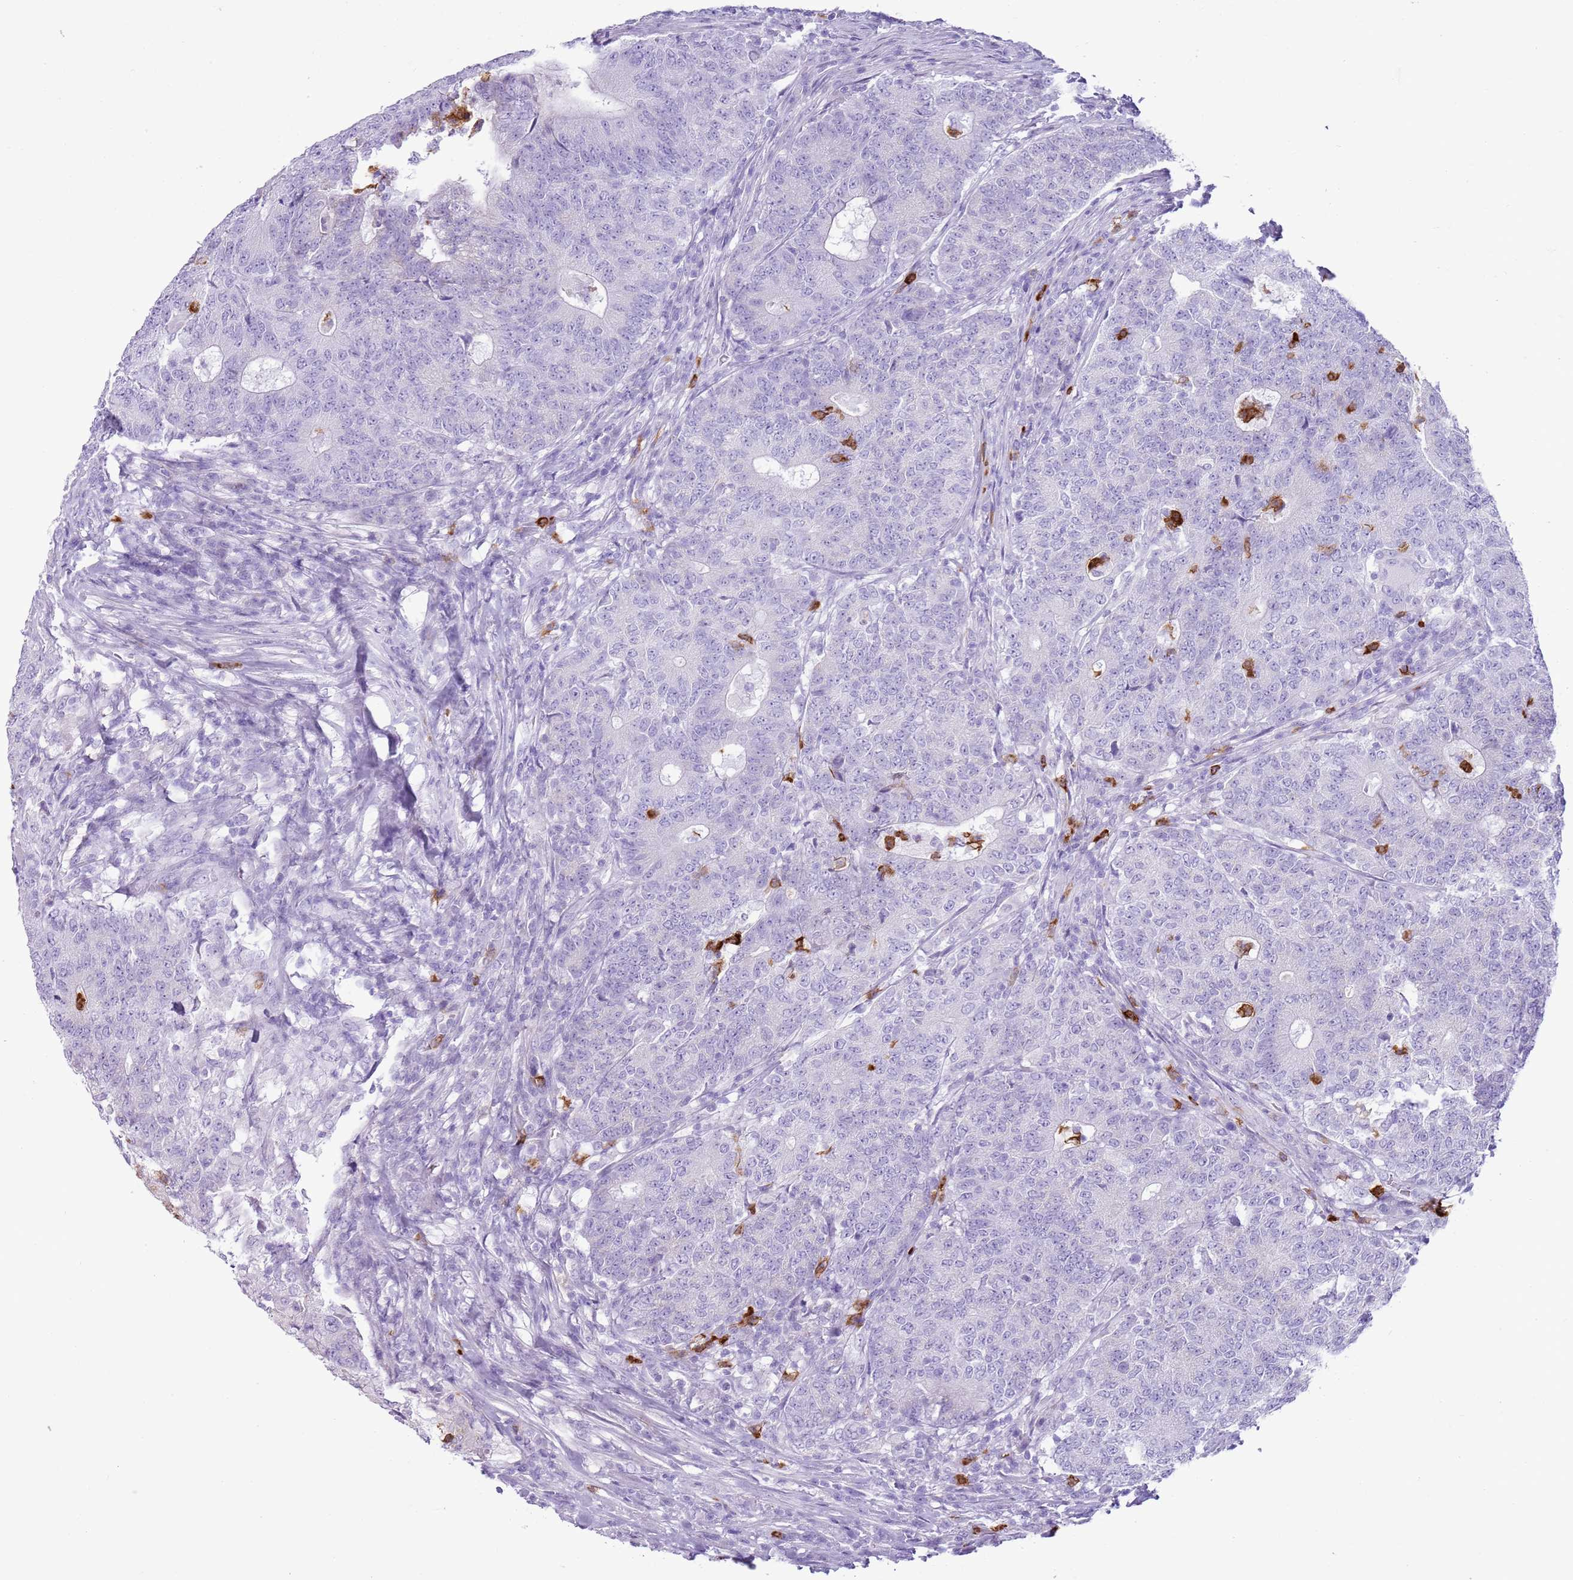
{"staining": {"intensity": "negative", "quantity": "none", "location": "none"}, "tissue": "colorectal cancer", "cell_type": "Tumor cells", "image_type": "cancer", "snomed": [{"axis": "morphology", "description": "Adenocarcinoma, NOS"}, {"axis": "topography", "description": "Colon"}], "caption": "High power microscopy photomicrograph of an IHC photomicrograph of colorectal adenocarcinoma, revealing no significant positivity in tumor cells.", "gene": "CD177", "patient": {"sex": "female", "age": 75}}